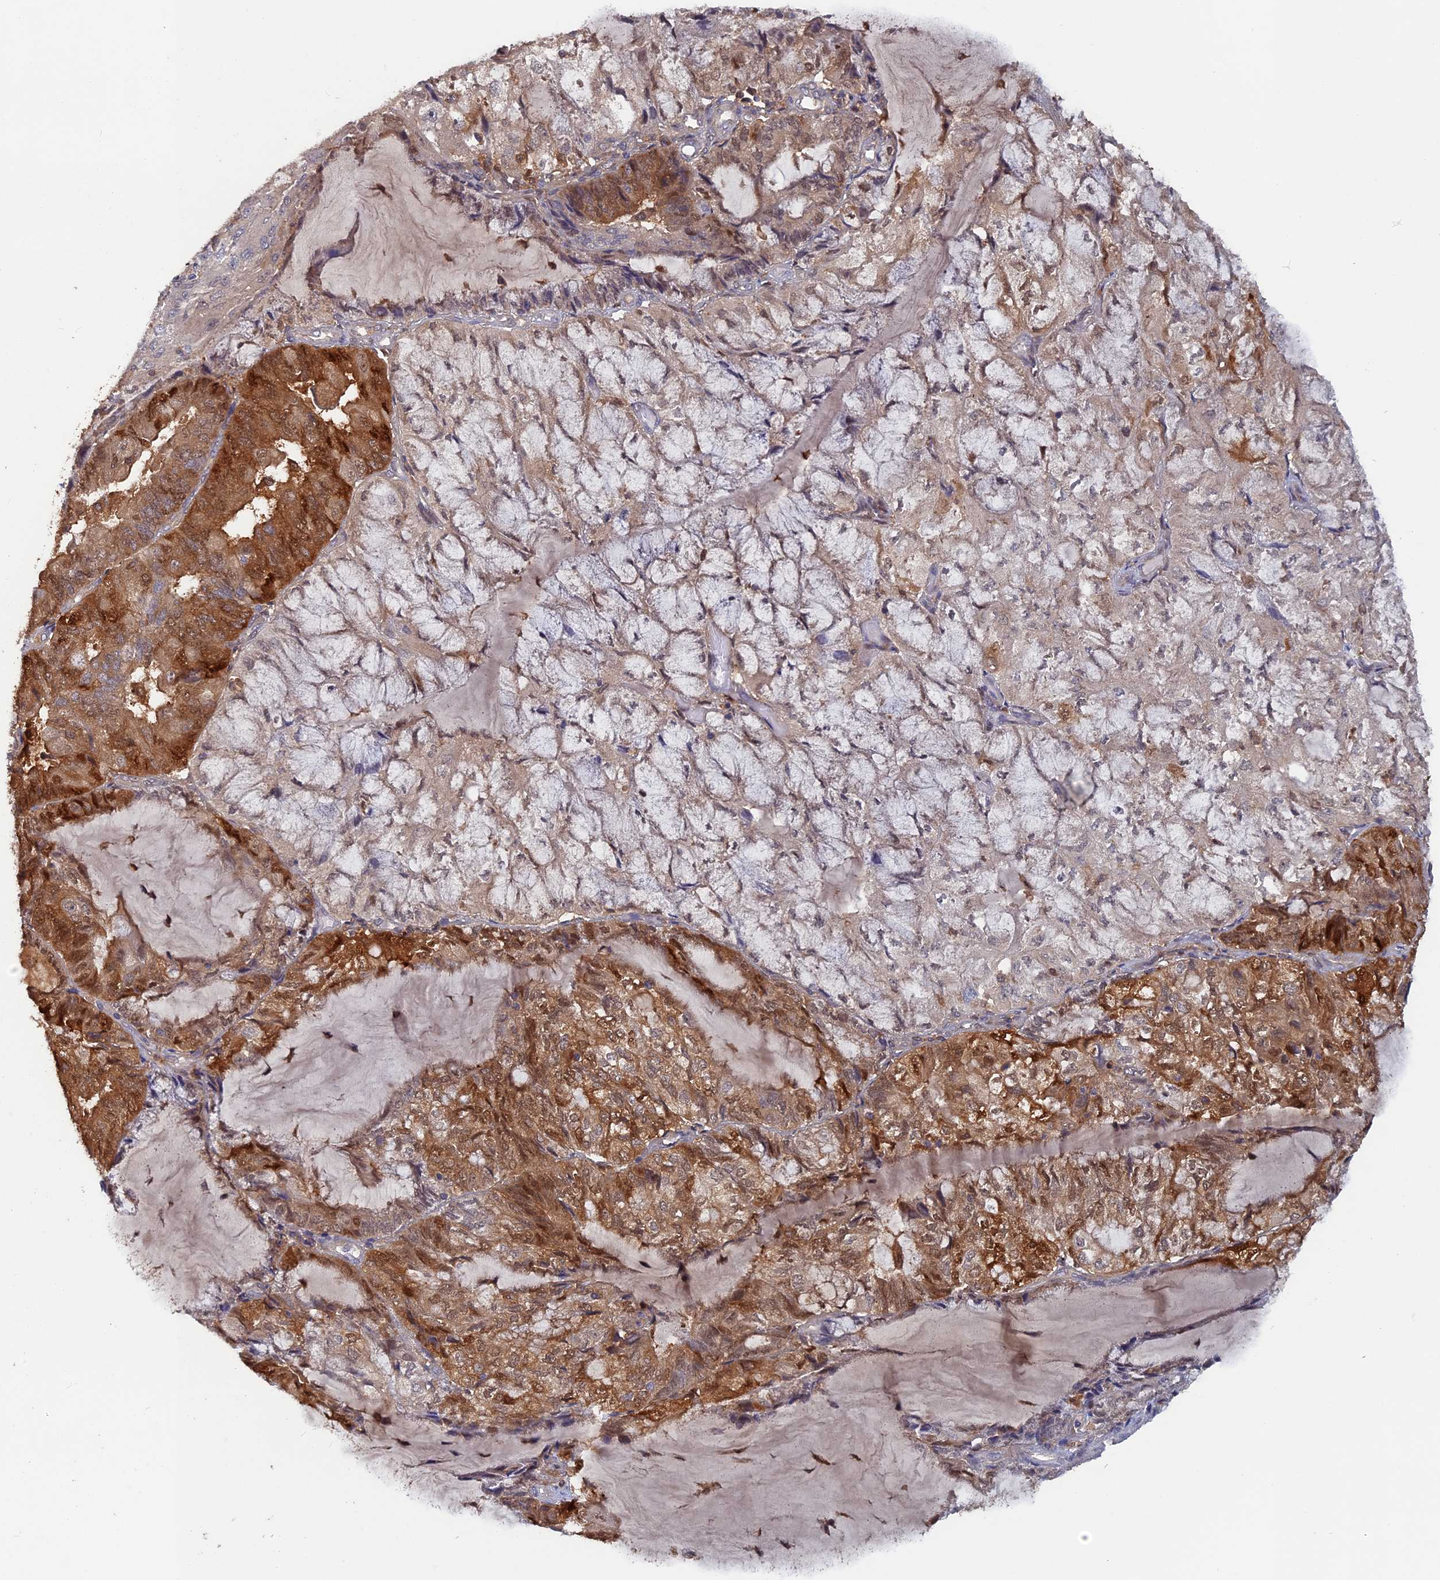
{"staining": {"intensity": "strong", "quantity": "25%-75%", "location": "cytoplasmic/membranous,nuclear"}, "tissue": "endometrial cancer", "cell_type": "Tumor cells", "image_type": "cancer", "snomed": [{"axis": "morphology", "description": "Adenocarcinoma, NOS"}, {"axis": "topography", "description": "Endometrium"}], "caption": "Human adenocarcinoma (endometrial) stained with a brown dye demonstrates strong cytoplasmic/membranous and nuclear positive positivity in approximately 25%-75% of tumor cells.", "gene": "BLVRA", "patient": {"sex": "female", "age": 81}}